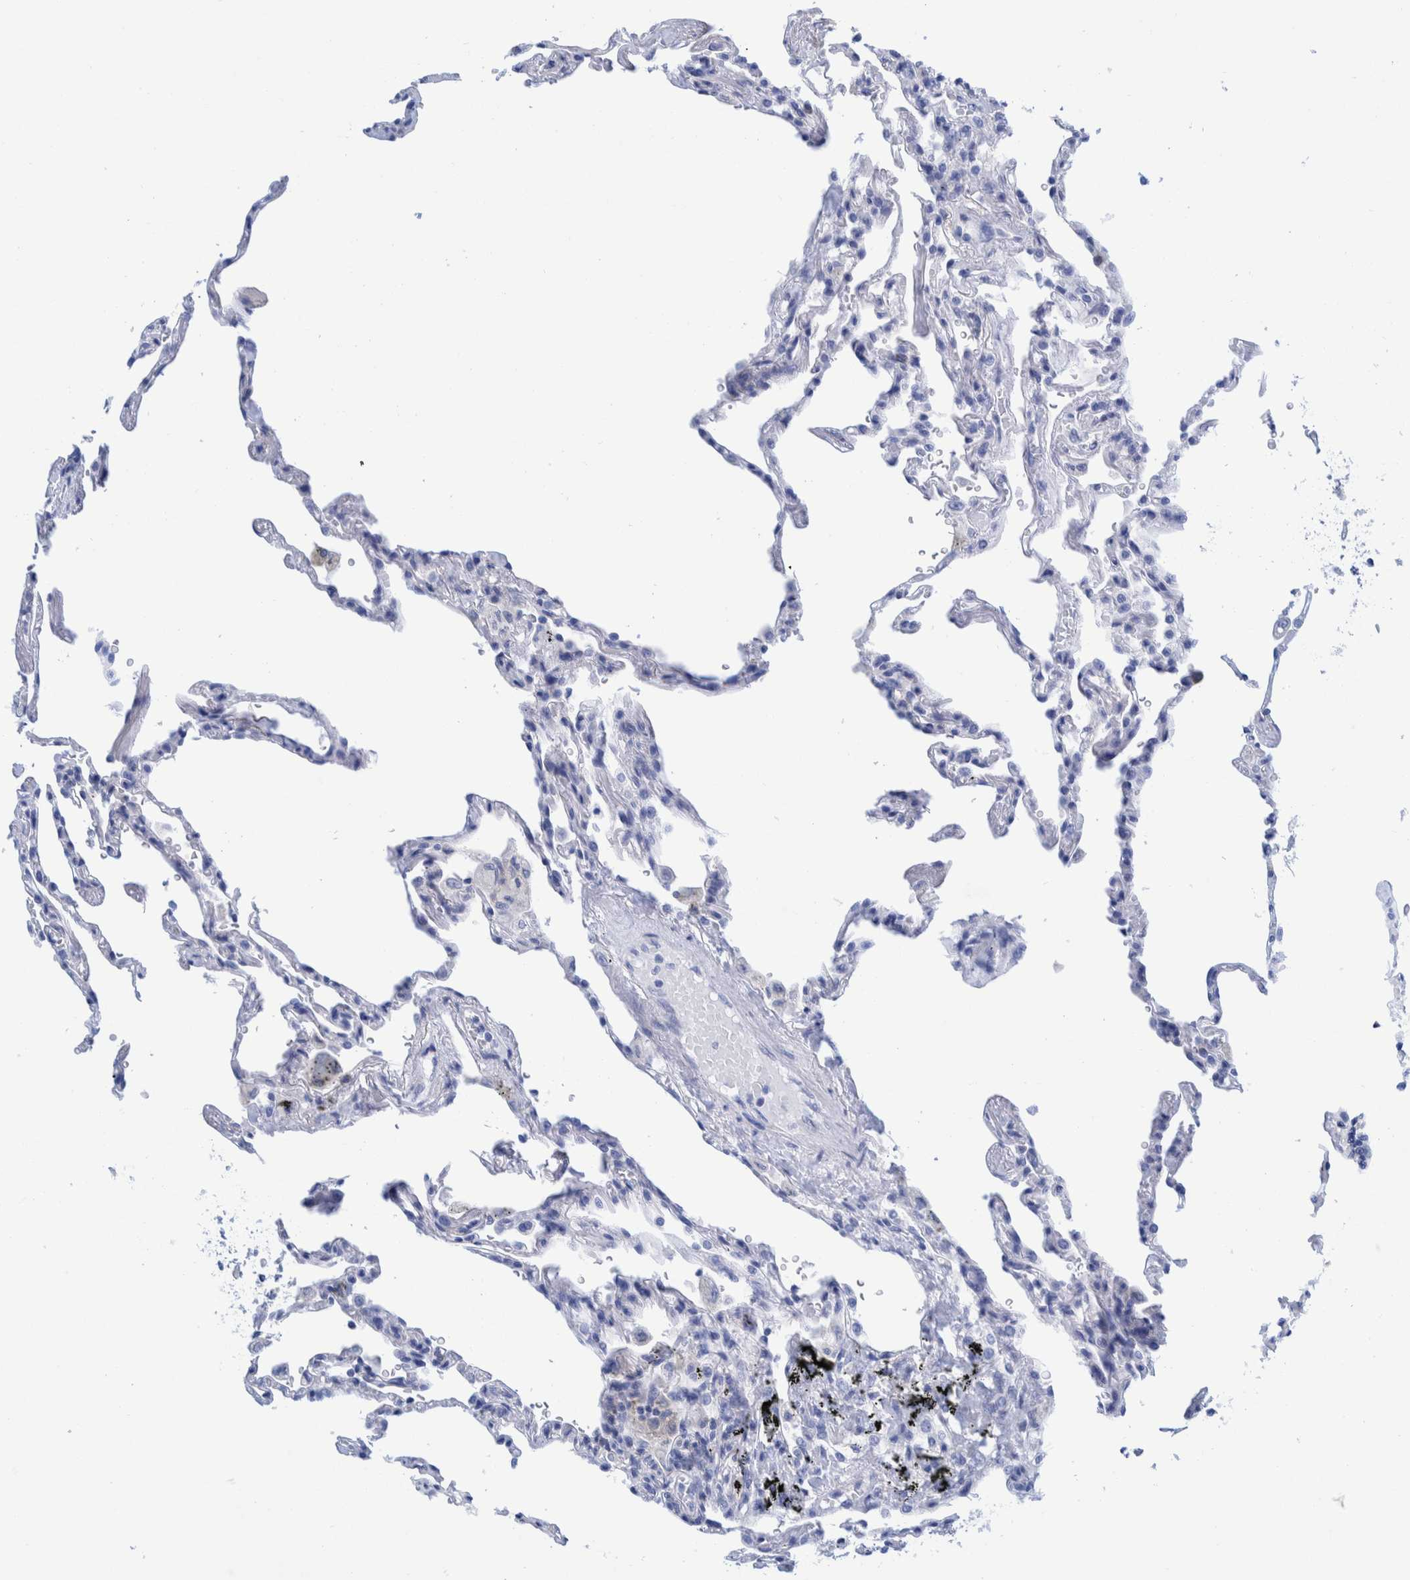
{"staining": {"intensity": "negative", "quantity": "none", "location": "none"}, "tissue": "lung", "cell_type": "Alveolar cells", "image_type": "normal", "snomed": [{"axis": "morphology", "description": "Normal tissue, NOS"}, {"axis": "topography", "description": "Lung"}], "caption": "This is an IHC micrograph of normal lung. There is no staining in alveolar cells.", "gene": "KRT14", "patient": {"sex": "male", "age": 59}}